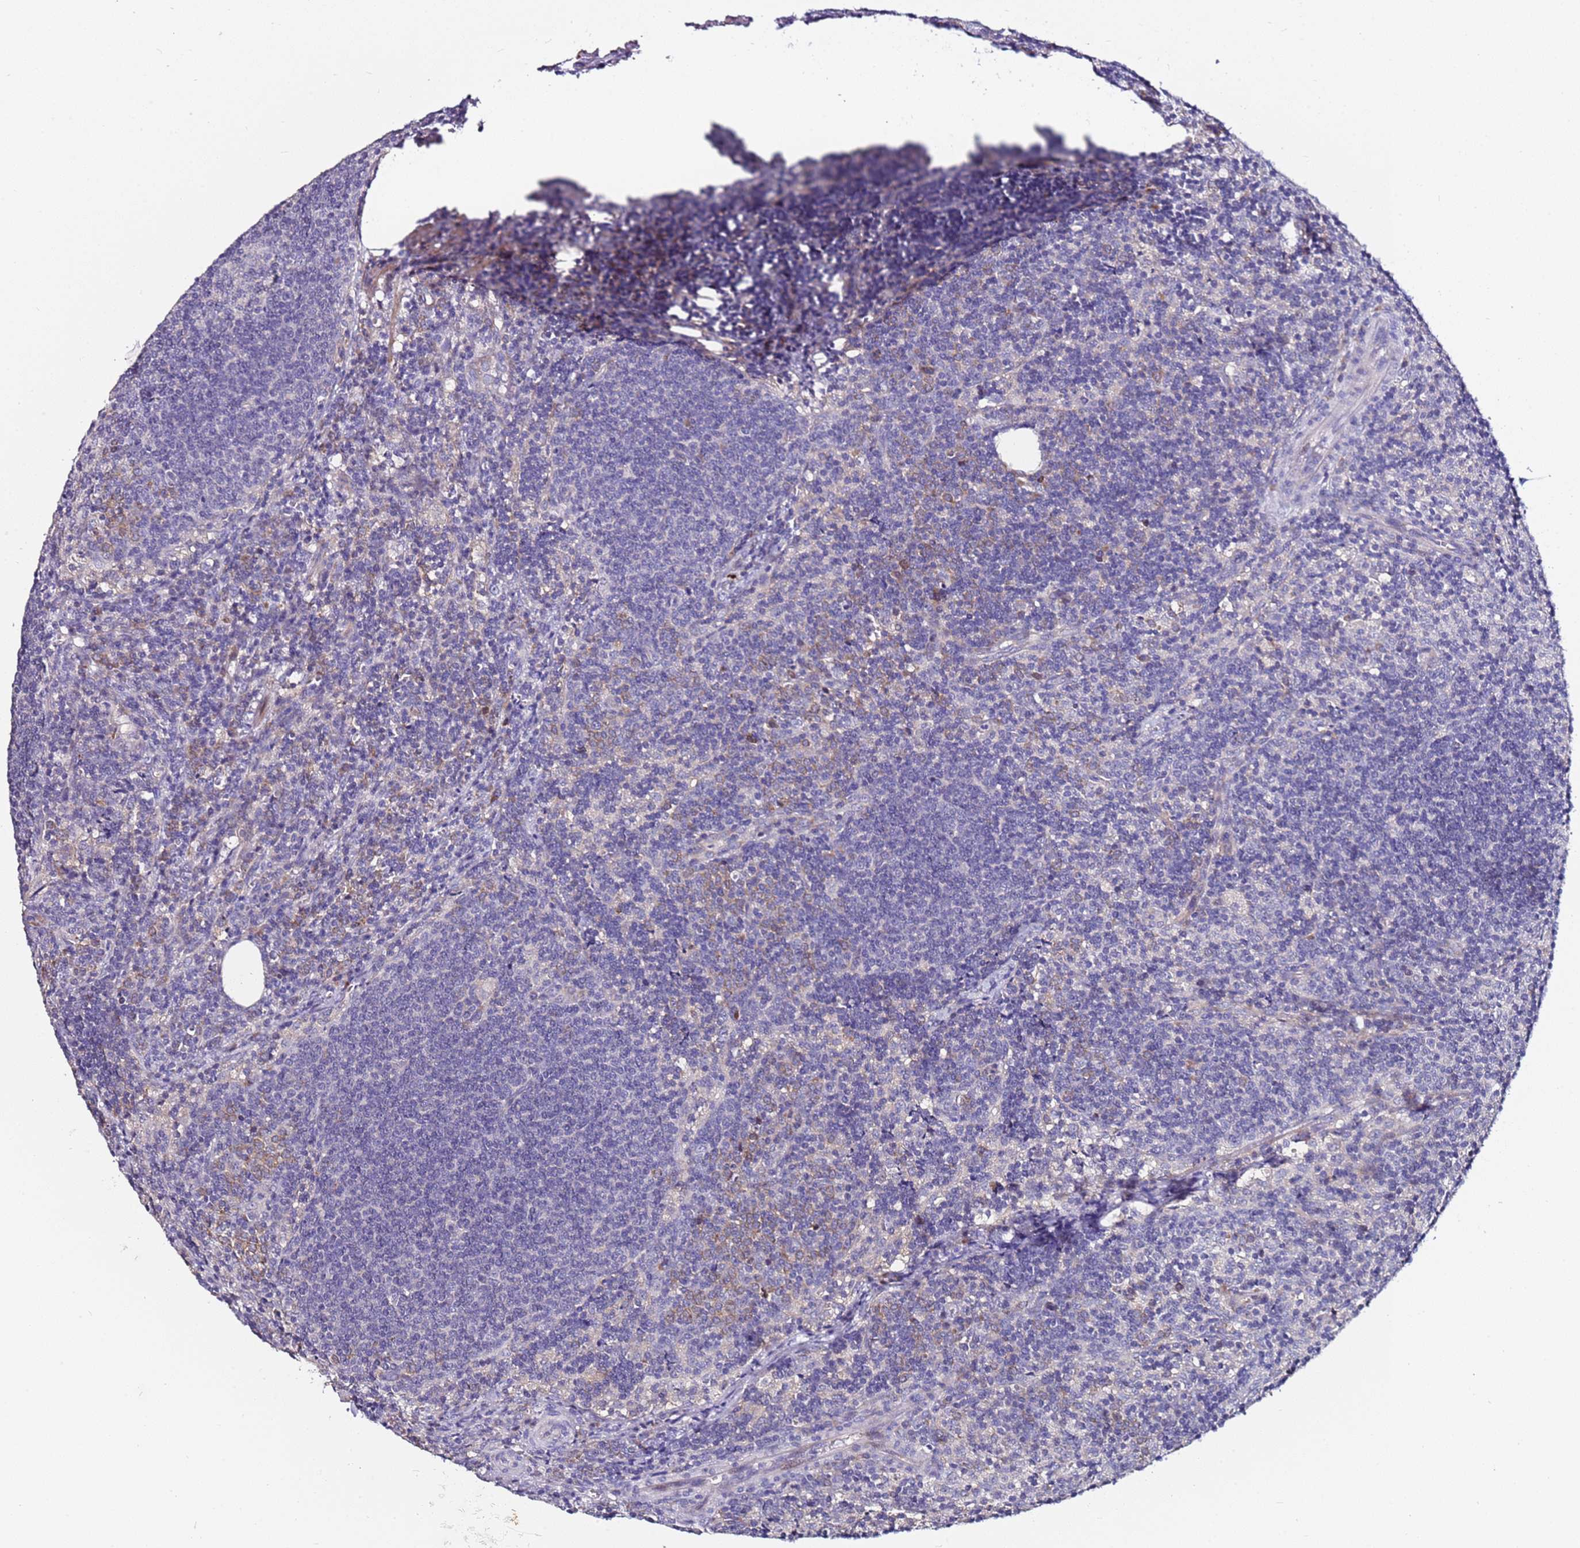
{"staining": {"intensity": "negative", "quantity": "none", "location": "none"}, "tissue": "lymph node", "cell_type": "Germinal center cells", "image_type": "normal", "snomed": [{"axis": "morphology", "description": "Normal tissue, NOS"}, {"axis": "topography", "description": "Lymph node"}], "caption": "Immunohistochemical staining of normal human lymph node reveals no significant staining in germinal center cells. (Brightfield microscopy of DAB (3,3'-diaminobenzidine) immunohistochemistry at high magnification).", "gene": "SRRM5", "patient": {"sex": "female", "age": 30}}